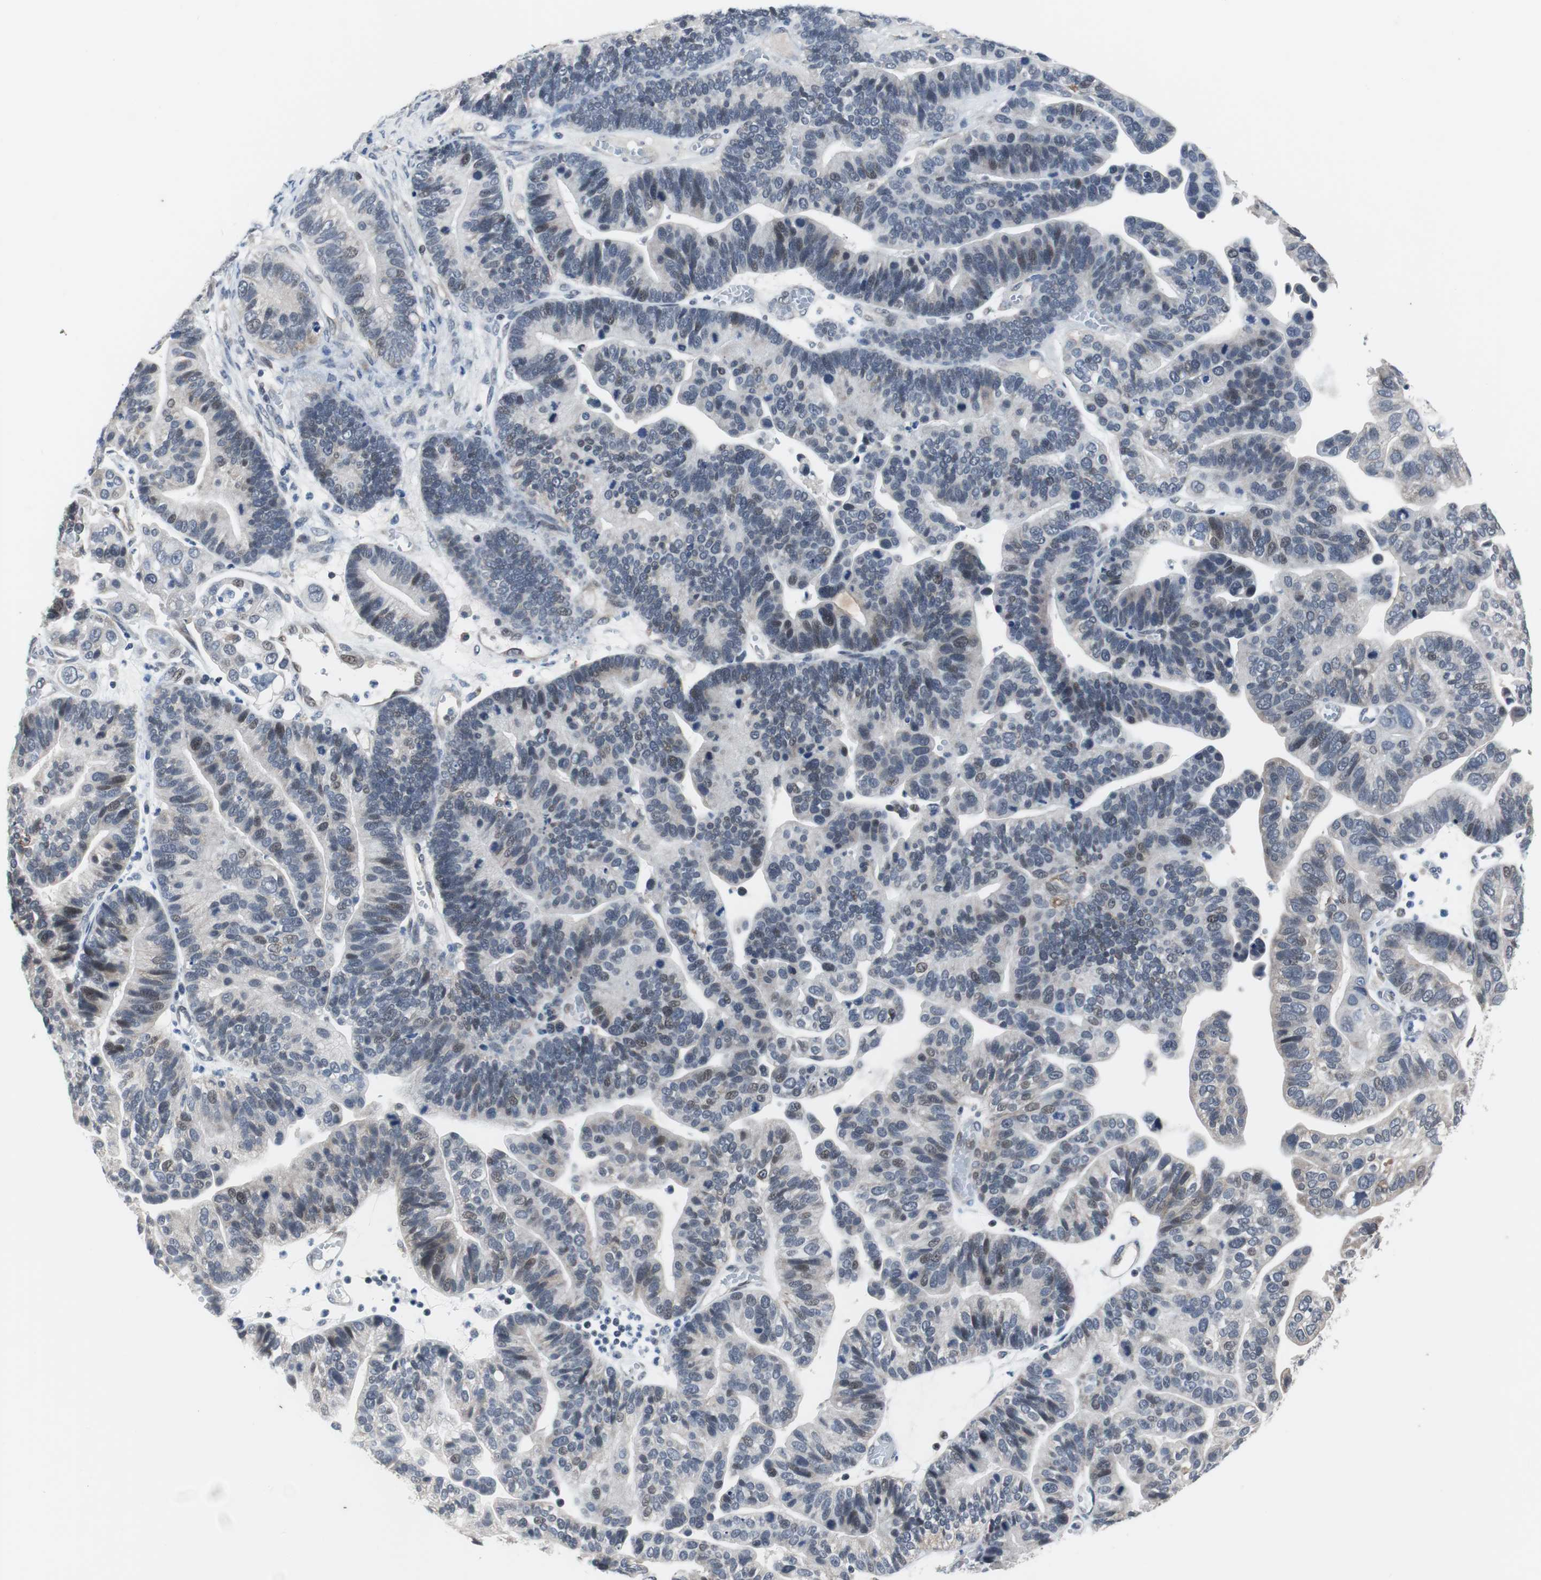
{"staining": {"intensity": "weak", "quantity": "<25%", "location": "nuclear"}, "tissue": "ovarian cancer", "cell_type": "Tumor cells", "image_type": "cancer", "snomed": [{"axis": "morphology", "description": "Cystadenocarcinoma, serous, NOS"}, {"axis": "topography", "description": "Ovary"}], "caption": "High magnification brightfield microscopy of ovarian cancer (serous cystadenocarcinoma) stained with DAB (3,3'-diaminobenzidine) (brown) and counterstained with hematoxylin (blue): tumor cells show no significant positivity.", "gene": "TP63", "patient": {"sex": "female", "age": 56}}